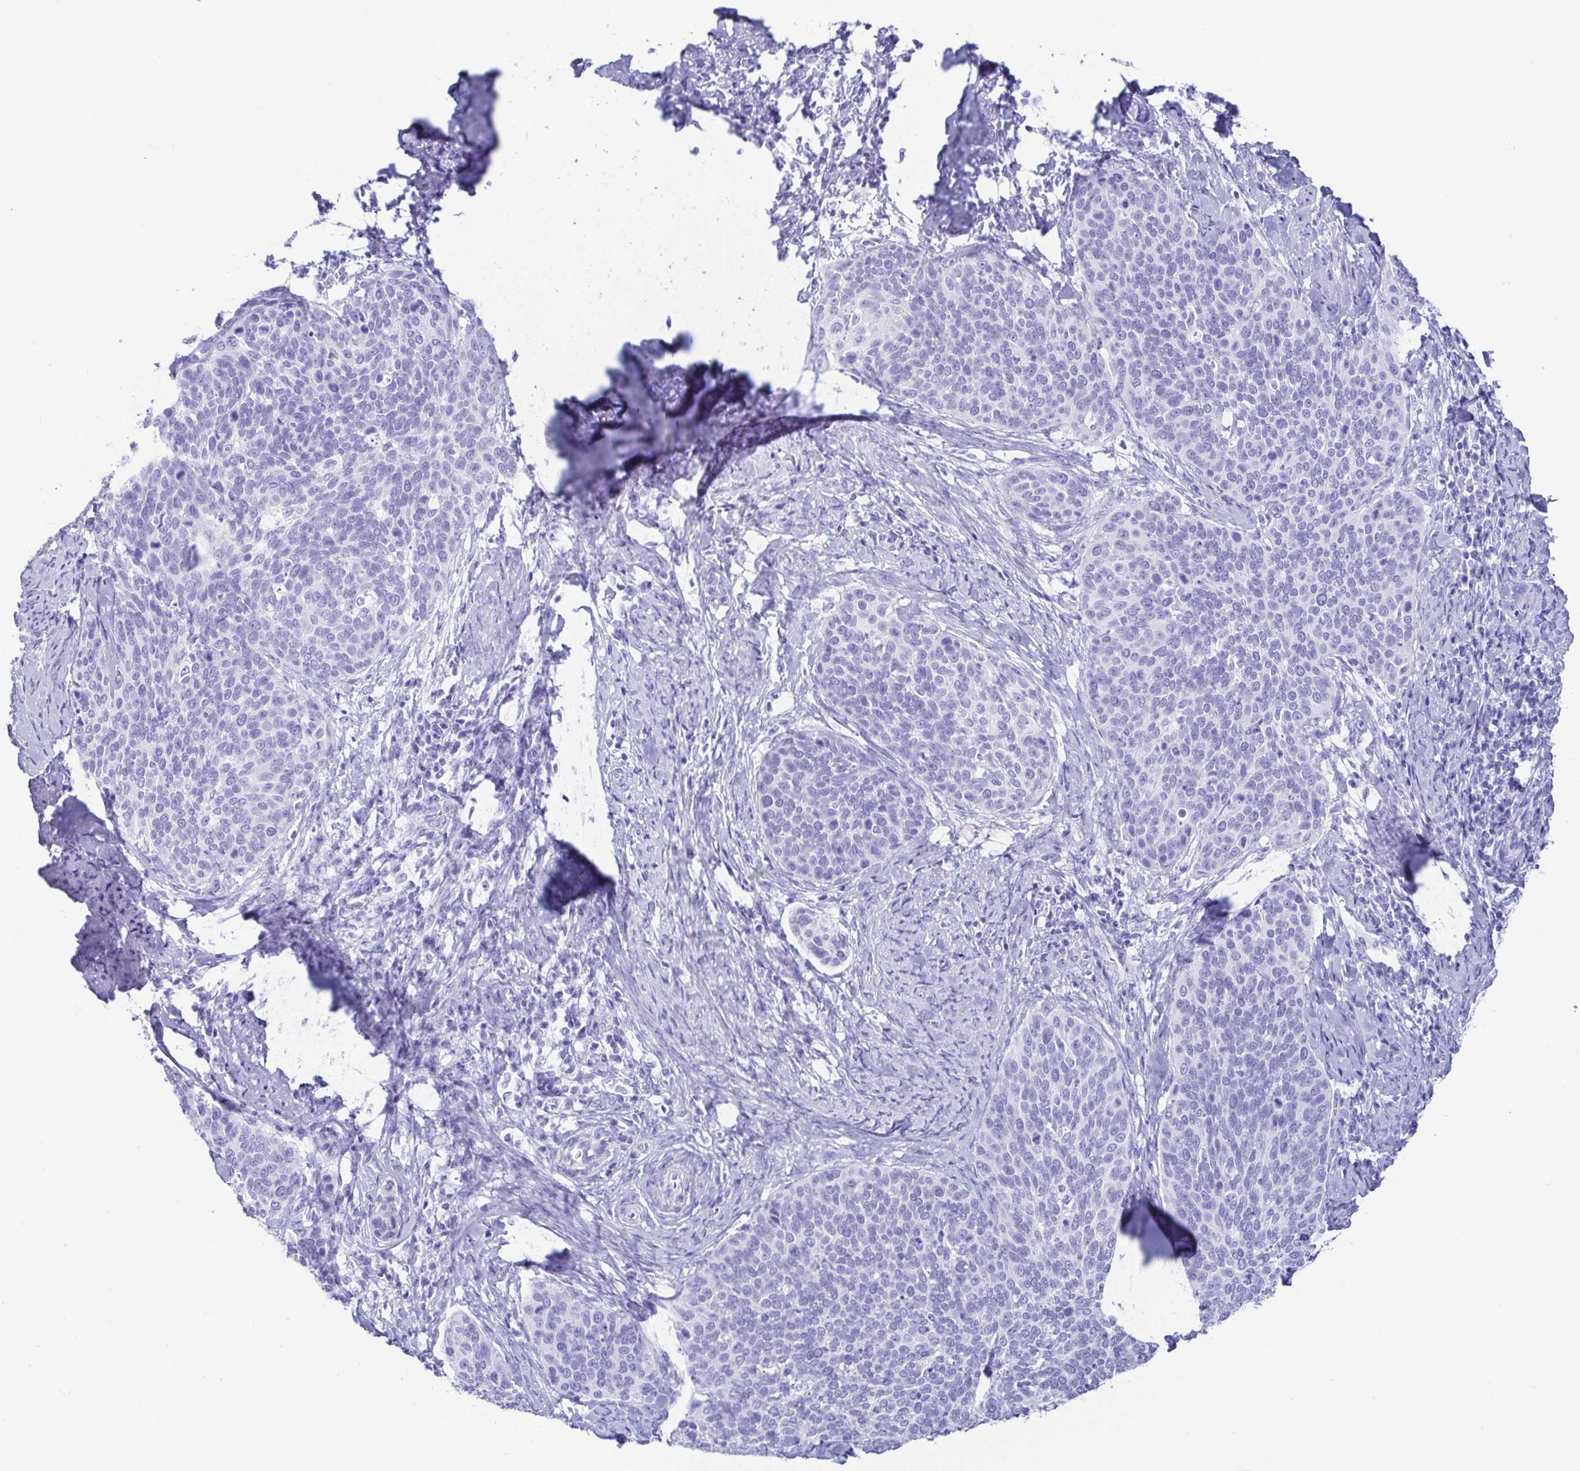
{"staining": {"intensity": "negative", "quantity": "none", "location": "none"}, "tissue": "cervical cancer", "cell_type": "Tumor cells", "image_type": "cancer", "snomed": [{"axis": "morphology", "description": "Squamous cell carcinoma, NOS"}, {"axis": "topography", "description": "Cervix"}], "caption": "A high-resolution histopathology image shows IHC staining of cervical cancer (squamous cell carcinoma), which displays no significant staining in tumor cells.", "gene": "GKN1", "patient": {"sex": "female", "age": 69}}